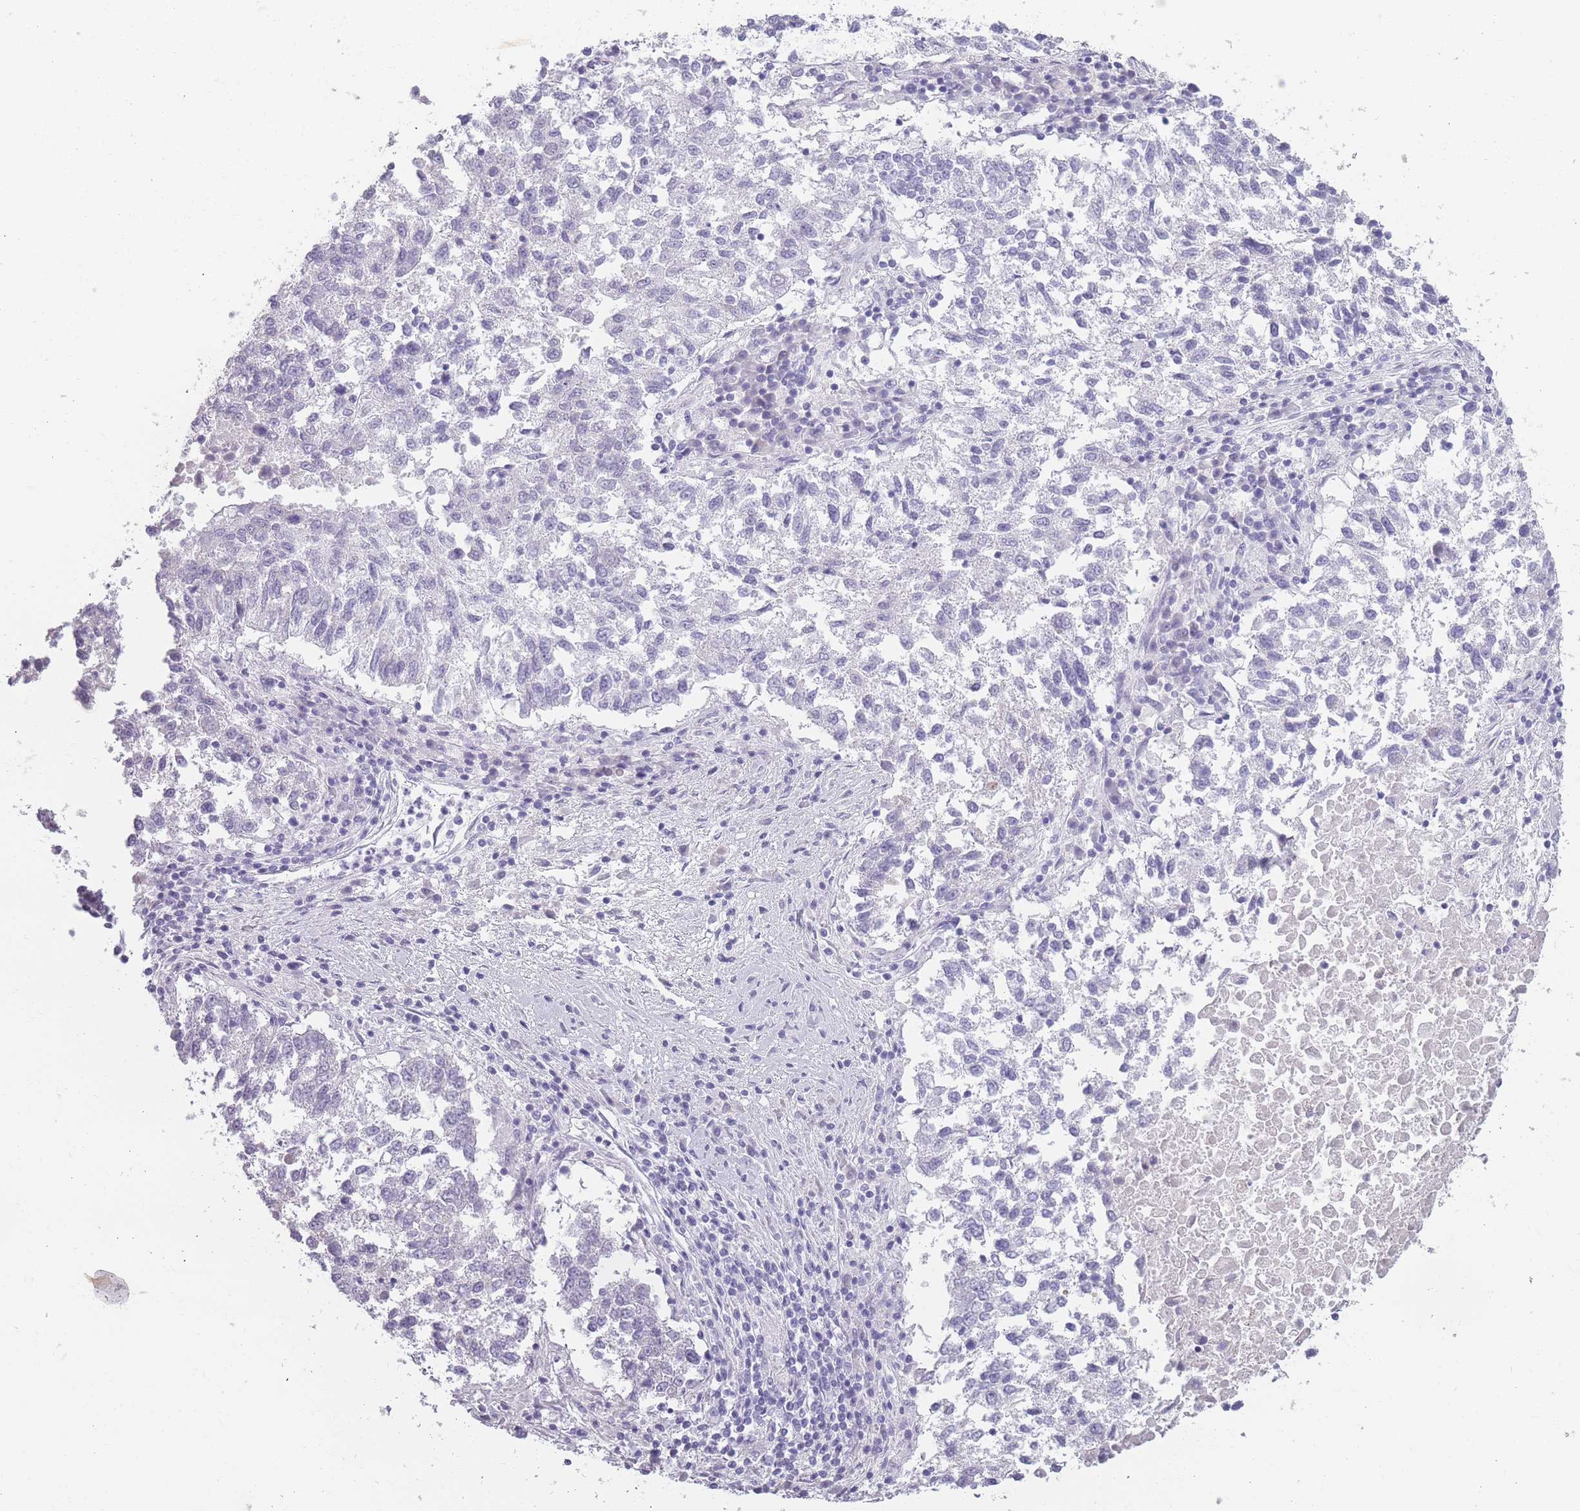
{"staining": {"intensity": "negative", "quantity": "none", "location": "none"}, "tissue": "lung cancer", "cell_type": "Tumor cells", "image_type": "cancer", "snomed": [{"axis": "morphology", "description": "Squamous cell carcinoma, NOS"}, {"axis": "topography", "description": "Lung"}], "caption": "Protein analysis of squamous cell carcinoma (lung) reveals no significant staining in tumor cells.", "gene": "PPFIA3", "patient": {"sex": "male", "age": 73}}